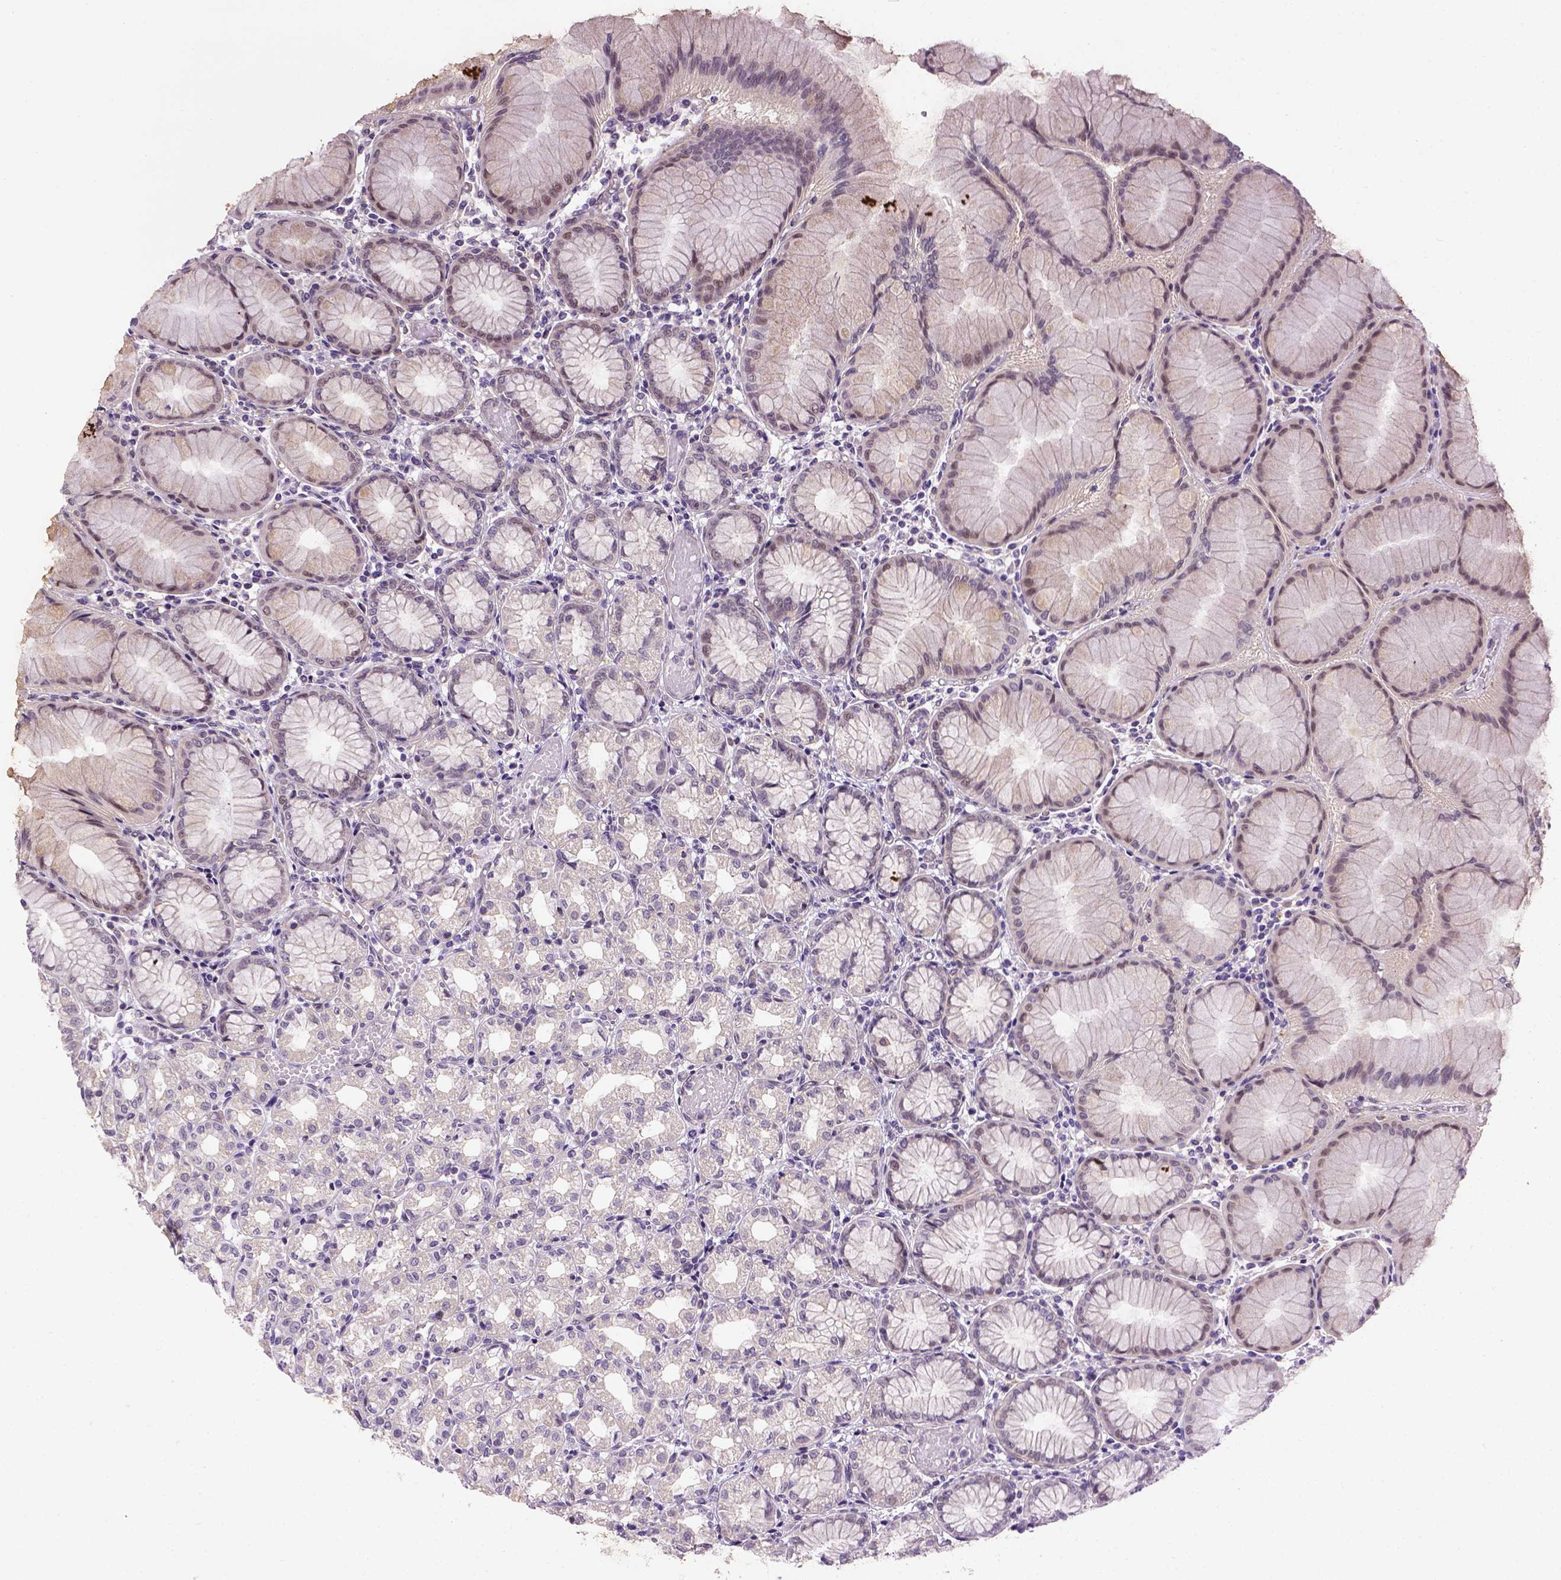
{"staining": {"intensity": "weak", "quantity": "25%-75%", "location": "cytoplasmic/membranous,nuclear"}, "tissue": "stomach", "cell_type": "Glandular cells", "image_type": "normal", "snomed": [{"axis": "morphology", "description": "Normal tissue, NOS"}, {"axis": "topography", "description": "Stomach"}], "caption": "Weak cytoplasmic/membranous,nuclear staining is present in approximately 25%-75% of glandular cells in normal stomach. (DAB (3,3'-diaminobenzidine) IHC, brown staining for protein, blue staining for nuclei).", "gene": "KAZN", "patient": {"sex": "female", "age": 57}}